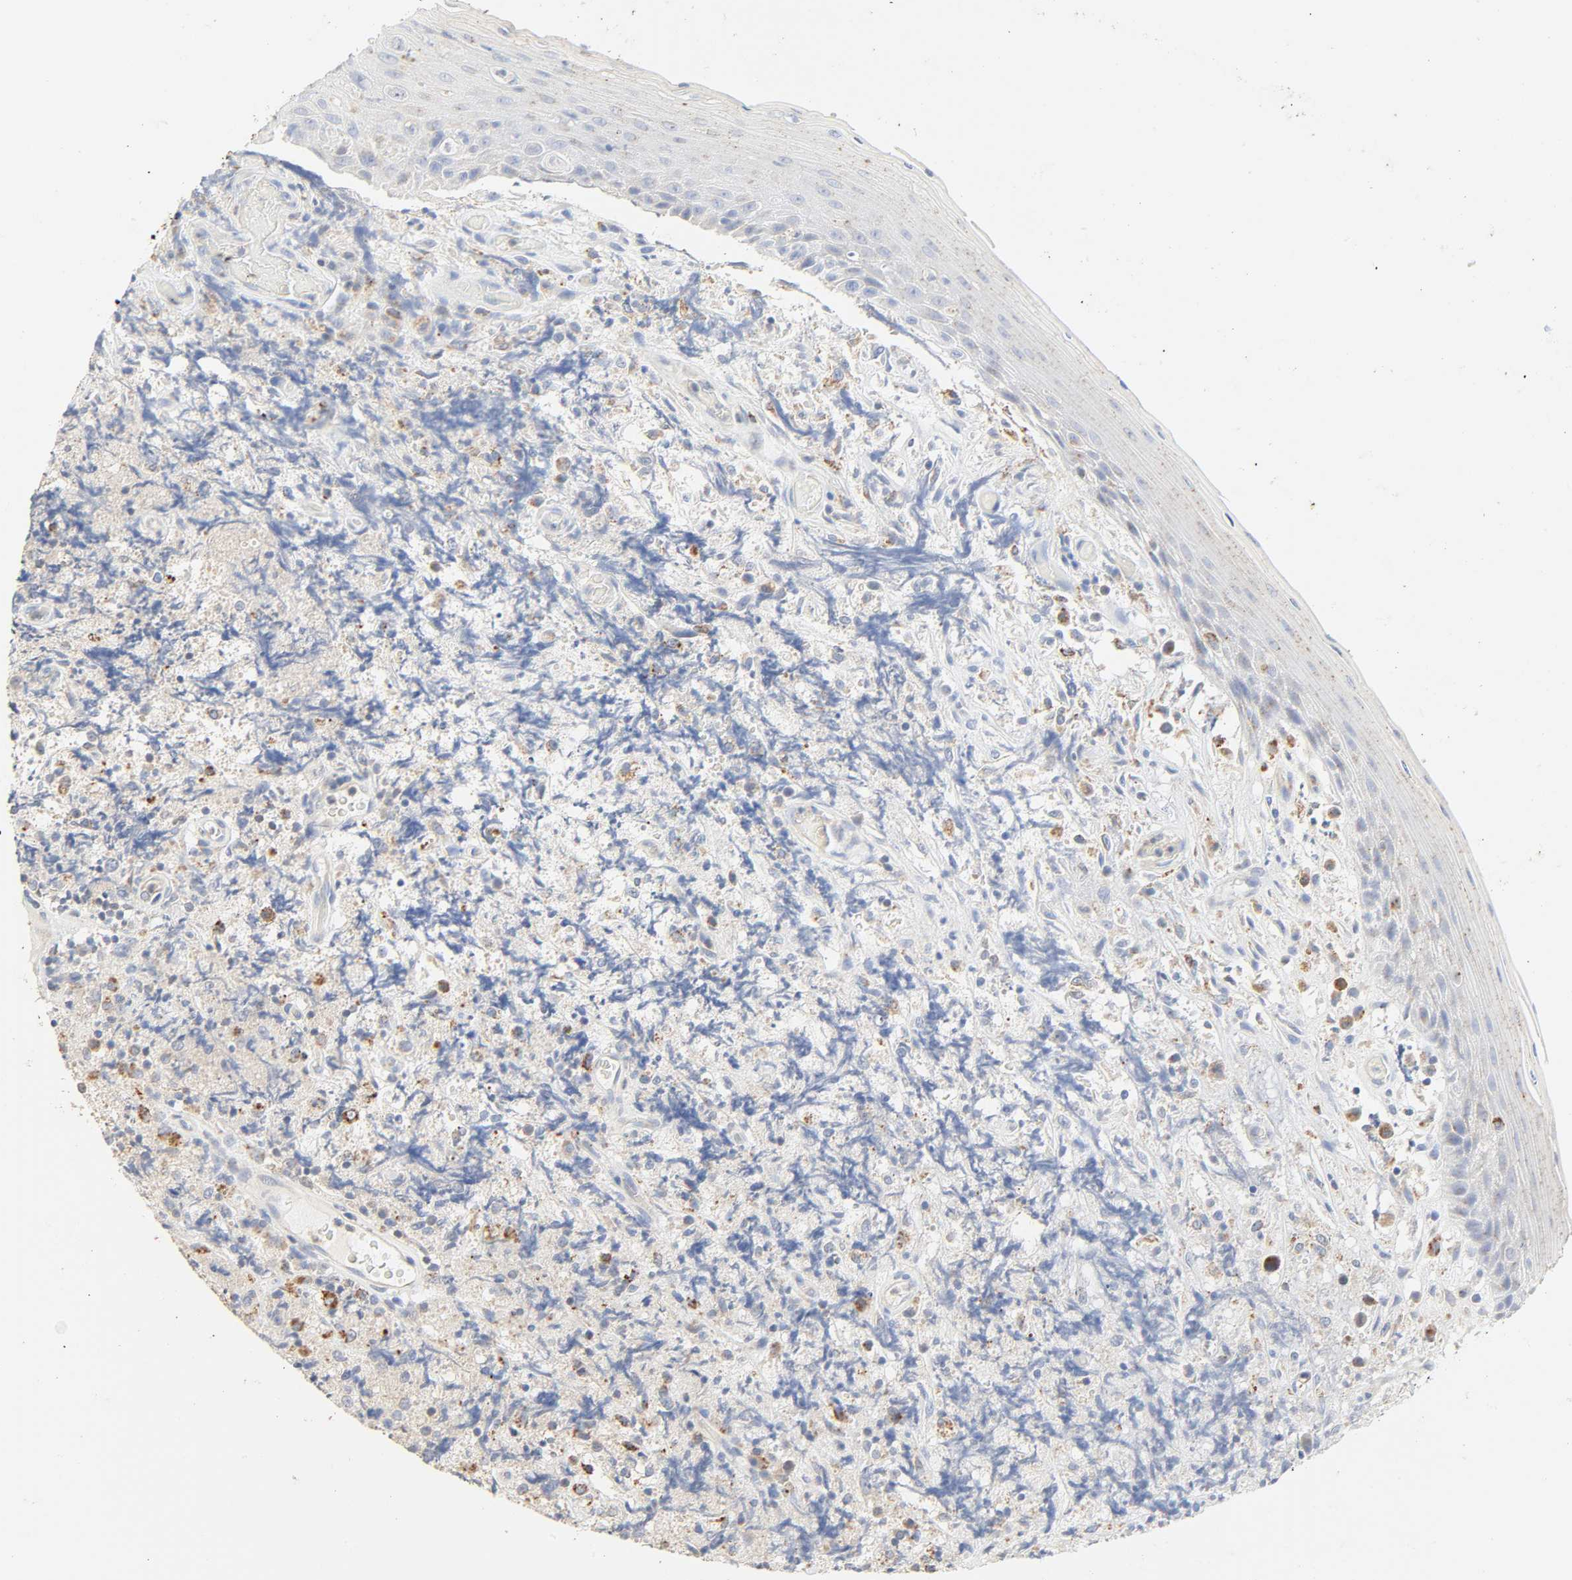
{"staining": {"intensity": "strong", "quantity": "<25%", "location": "cytoplasmic/membranous"}, "tissue": "lymphoma", "cell_type": "Tumor cells", "image_type": "cancer", "snomed": [{"axis": "morphology", "description": "Malignant lymphoma, non-Hodgkin's type, High grade"}, {"axis": "topography", "description": "Tonsil"}], "caption": "Immunohistochemistry (IHC) of human high-grade malignant lymphoma, non-Hodgkin's type demonstrates medium levels of strong cytoplasmic/membranous staining in approximately <25% of tumor cells.", "gene": "CAMK2A", "patient": {"sex": "female", "age": 36}}